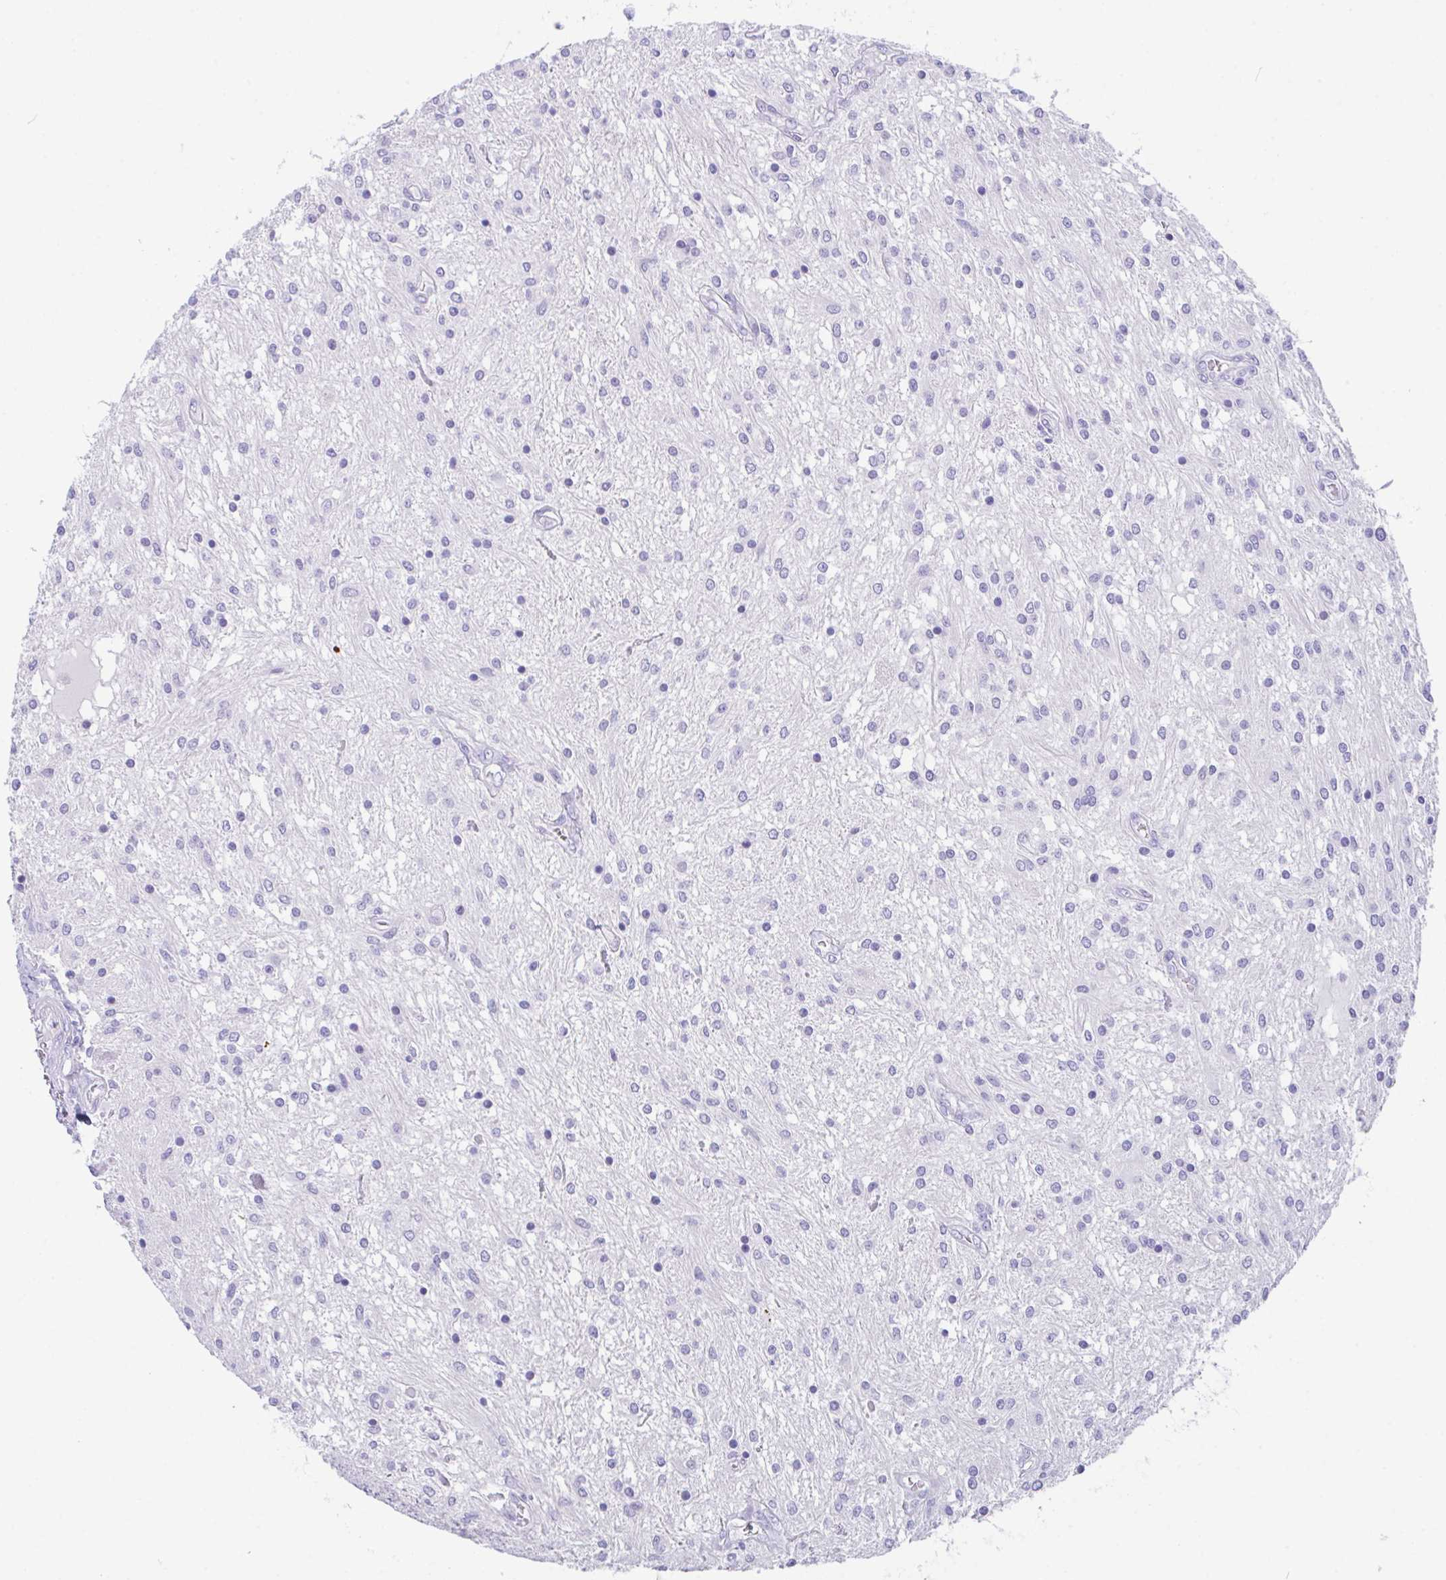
{"staining": {"intensity": "negative", "quantity": "none", "location": "none"}, "tissue": "glioma", "cell_type": "Tumor cells", "image_type": "cancer", "snomed": [{"axis": "morphology", "description": "Glioma, malignant, Low grade"}, {"axis": "topography", "description": "Cerebellum"}], "caption": "Micrograph shows no significant protein expression in tumor cells of glioma. Nuclei are stained in blue.", "gene": "HACD4", "patient": {"sex": "female", "age": 14}}